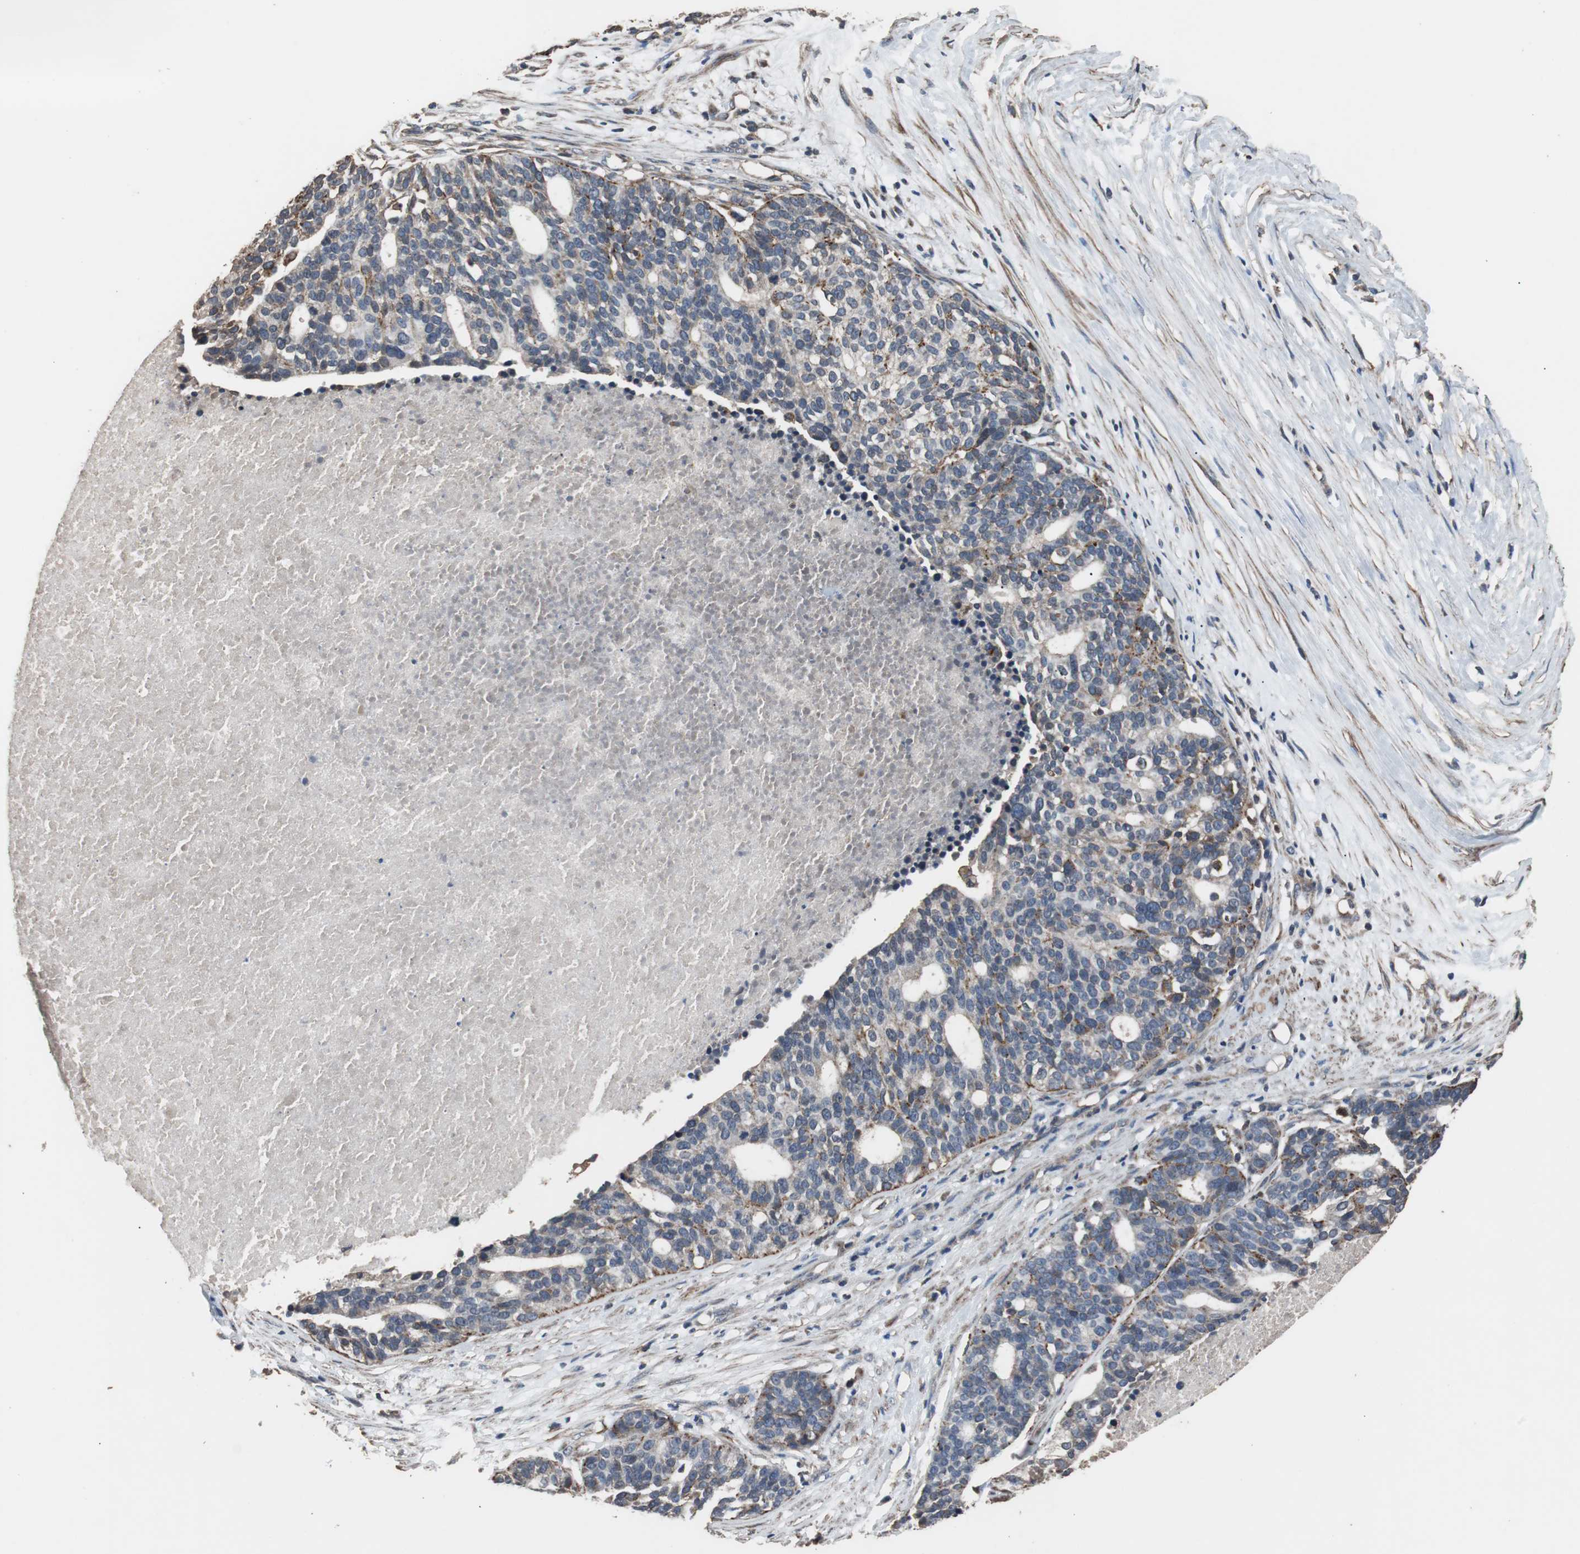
{"staining": {"intensity": "moderate", "quantity": "25%-75%", "location": "cytoplasmic/membranous"}, "tissue": "ovarian cancer", "cell_type": "Tumor cells", "image_type": "cancer", "snomed": [{"axis": "morphology", "description": "Cystadenocarcinoma, serous, NOS"}, {"axis": "topography", "description": "Ovary"}], "caption": "Ovarian cancer stained for a protein demonstrates moderate cytoplasmic/membranous positivity in tumor cells.", "gene": "PITRM1", "patient": {"sex": "female", "age": 59}}